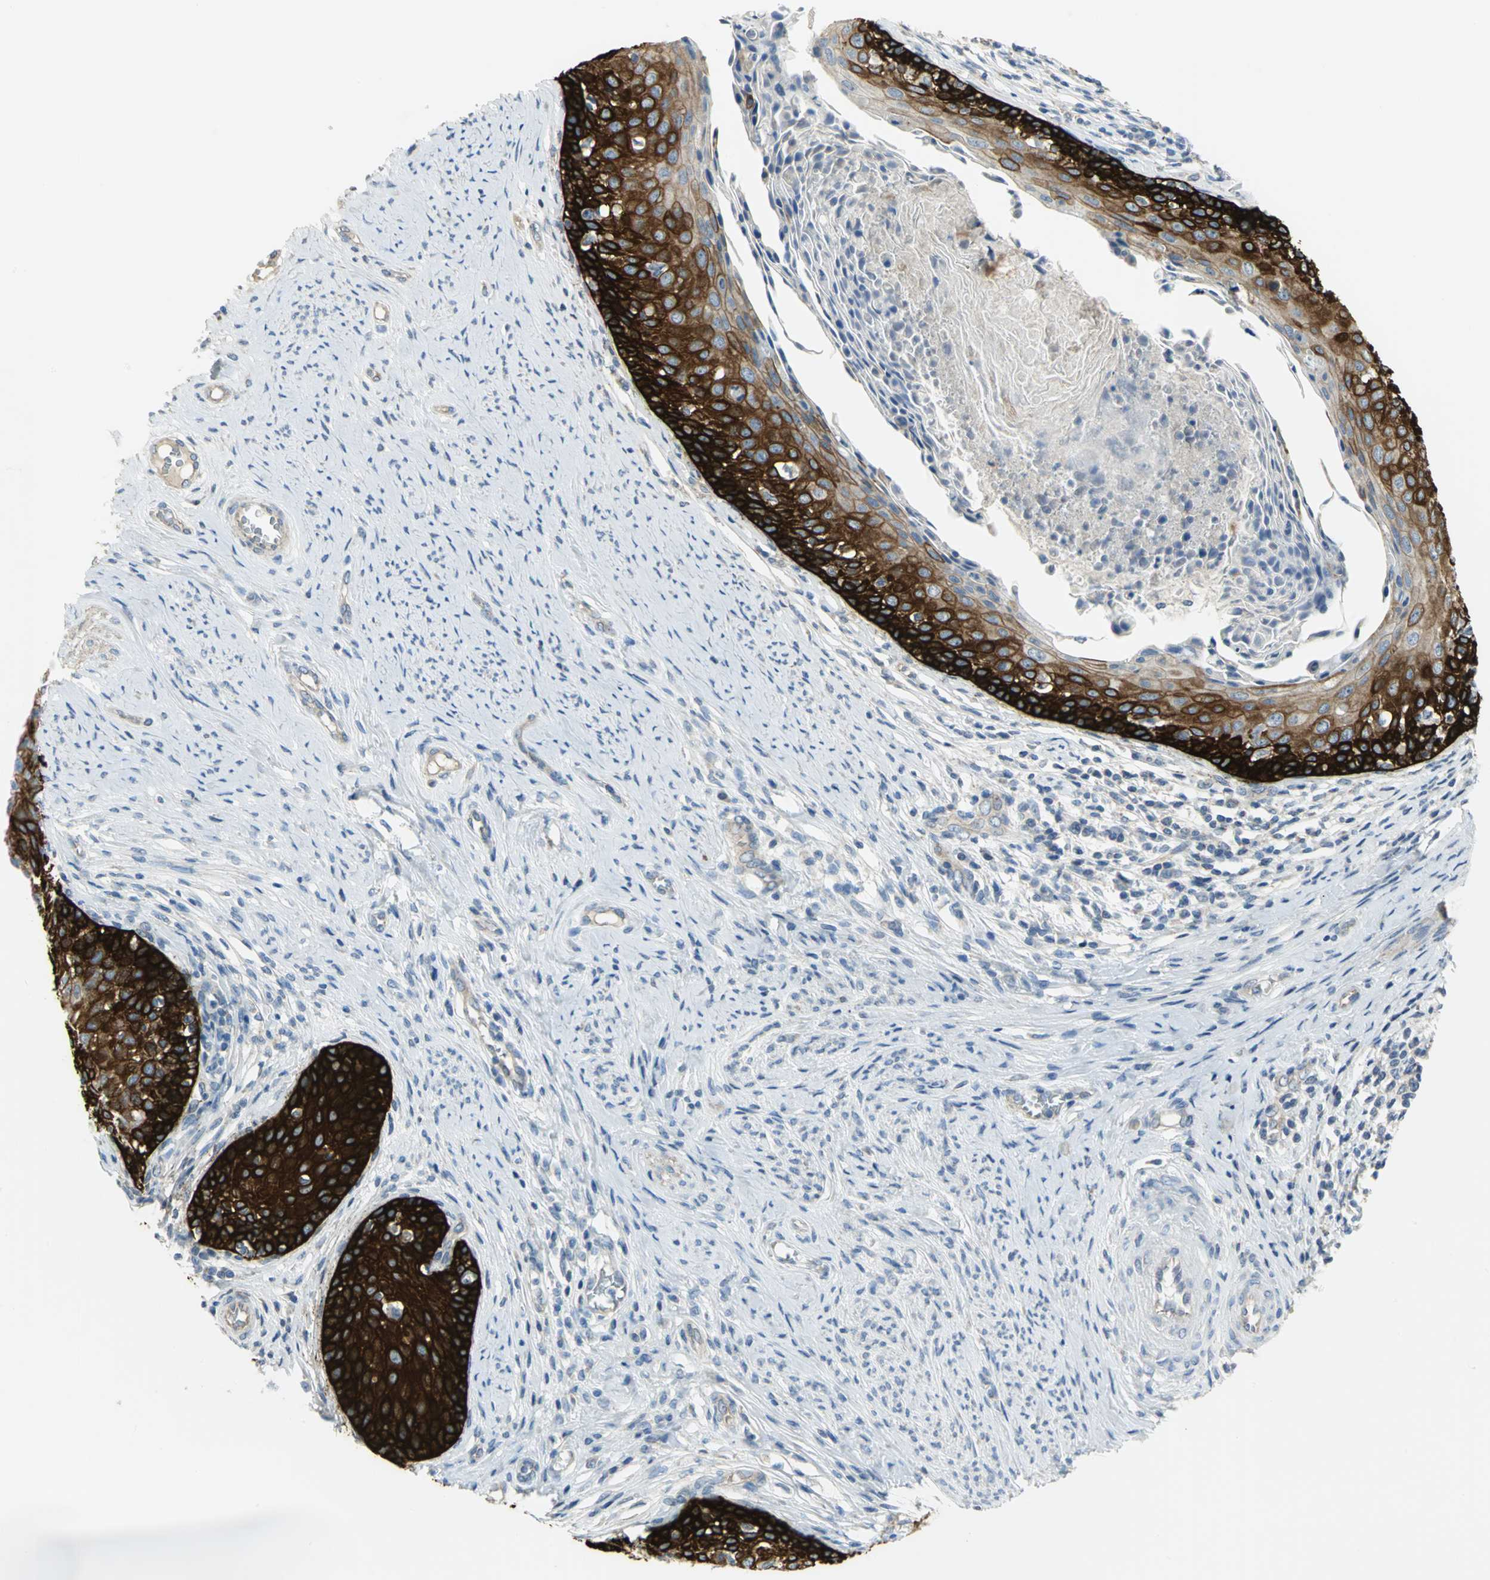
{"staining": {"intensity": "strong", "quantity": ">75%", "location": "cytoplasmic/membranous"}, "tissue": "cervical cancer", "cell_type": "Tumor cells", "image_type": "cancer", "snomed": [{"axis": "morphology", "description": "Squamous cell carcinoma, NOS"}, {"axis": "morphology", "description": "Adenocarcinoma, NOS"}, {"axis": "topography", "description": "Cervix"}], "caption": "Brown immunohistochemical staining in cervical adenocarcinoma demonstrates strong cytoplasmic/membranous expression in approximately >75% of tumor cells.", "gene": "HTR1F", "patient": {"sex": "female", "age": 52}}